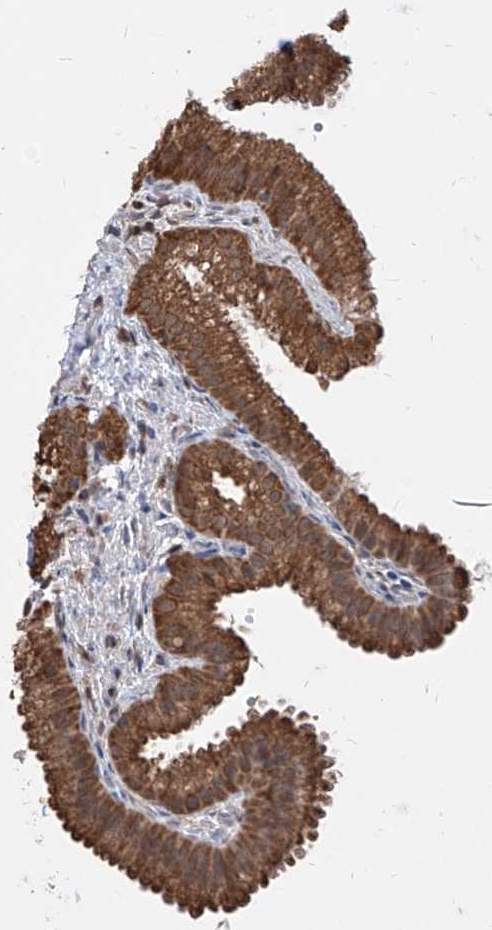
{"staining": {"intensity": "moderate", "quantity": ">75%", "location": "cytoplasmic/membranous"}, "tissue": "gallbladder", "cell_type": "Glandular cells", "image_type": "normal", "snomed": [{"axis": "morphology", "description": "Normal tissue, NOS"}, {"axis": "topography", "description": "Gallbladder"}], "caption": "Gallbladder was stained to show a protein in brown. There is medium levels of moderate cytoplasmic/membranous expression in about >75% of glandular cells. The protein of interest is shown in brown color, while the nuclei are stained blue.", "gene": "C8orf82", "patient": {"sex": "female", "age": 30}}